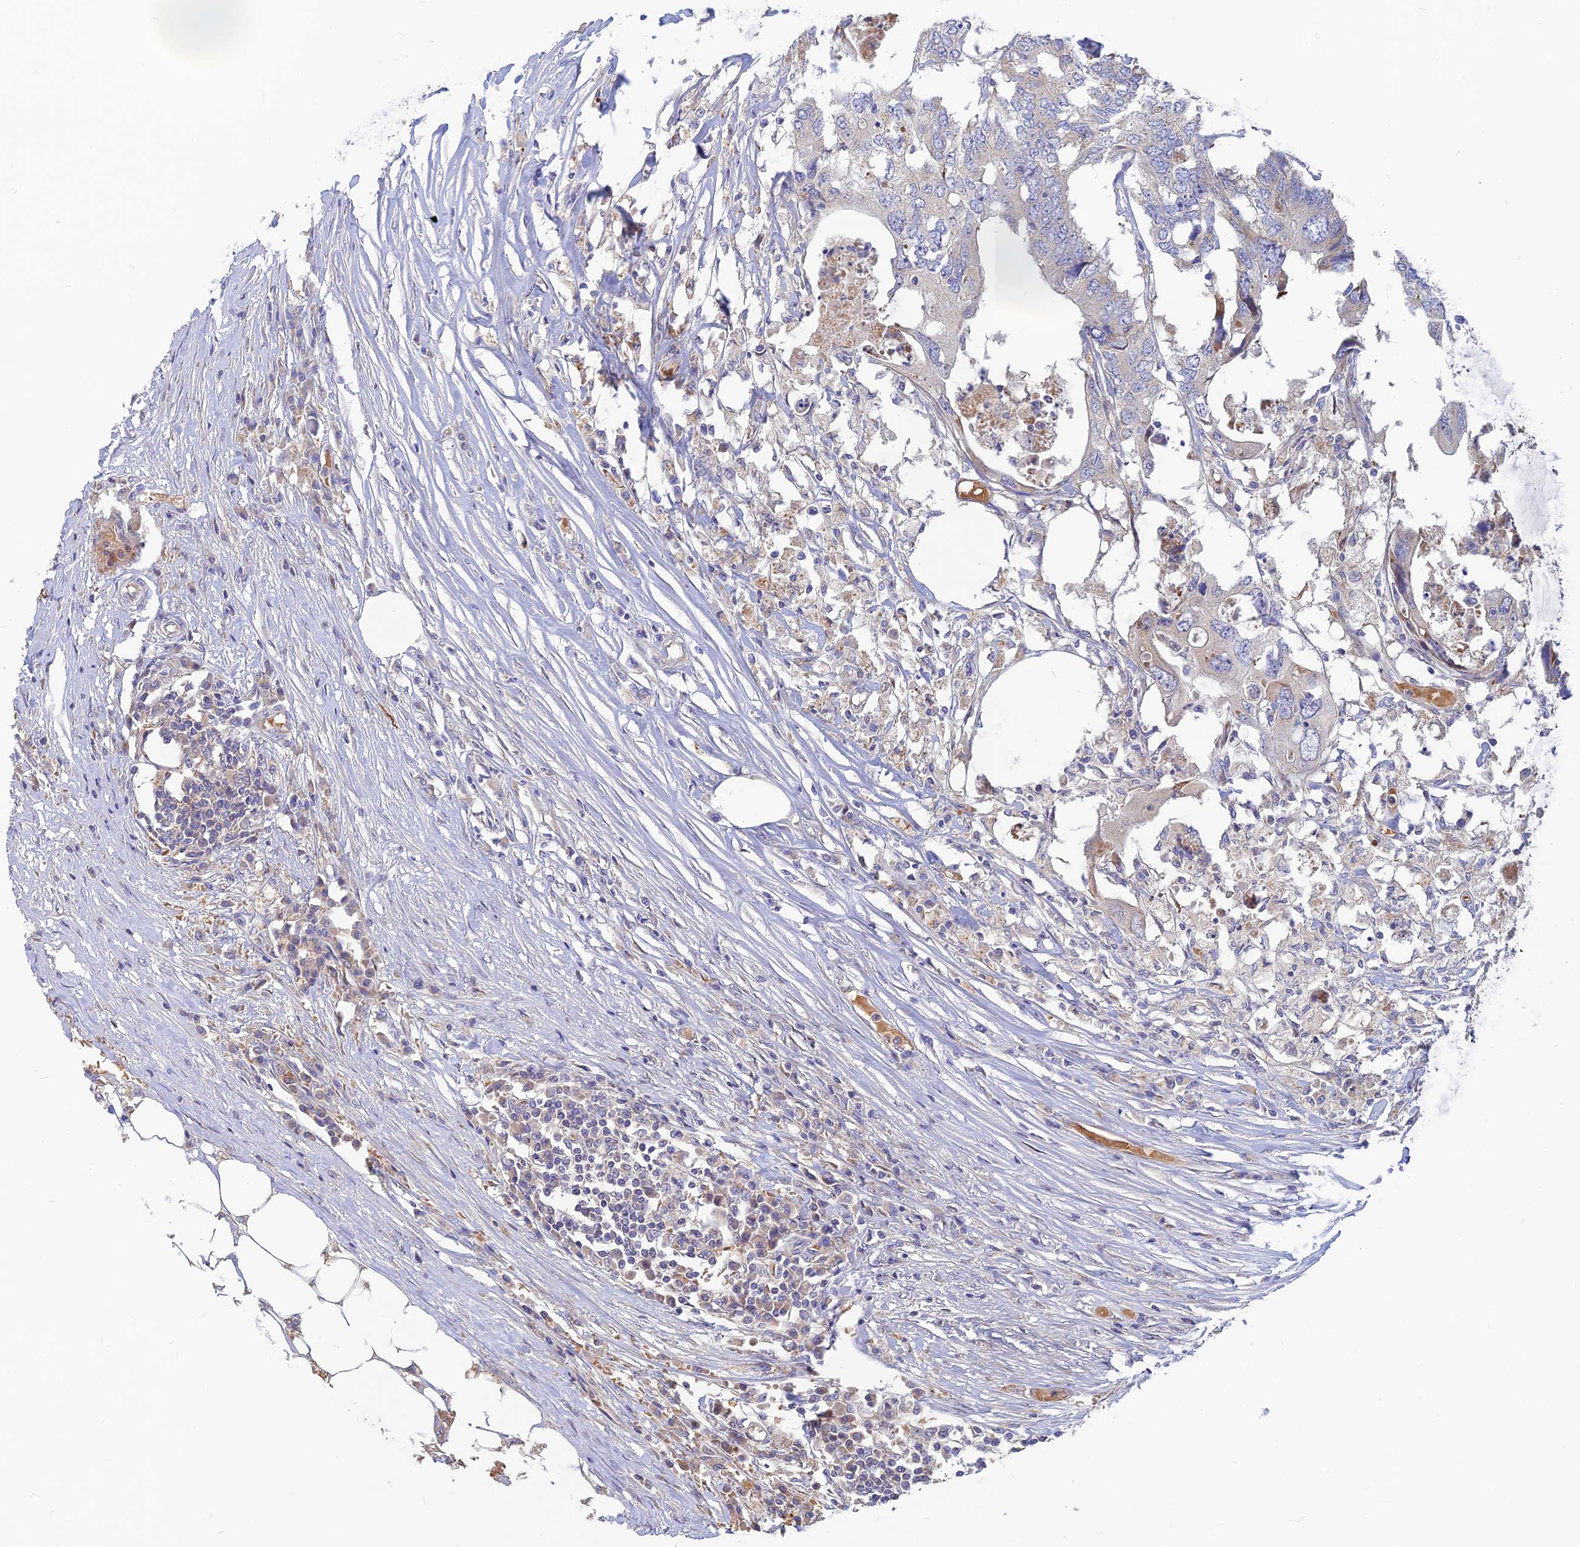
{"staining": {"intensity": "weak", "quantity": "<25%", "location": "cytoplasmic/membranous"}, "tissue": "colorectal cancer", "cell_type": "Tumor cells", "image_type": "cancer", "snomed": [{"axis": "morphology", "description": "Adenocarcinoma, NOS"}, {"axis": "topography", "description": "Colon"}], "caption": "Colorectal cancer (adenocarcinoma) stained for a protein using IHC exhibits no expression tumor cells.", "gene": "CACNA1B", "patient": {"sex": "male", "age": 71}}